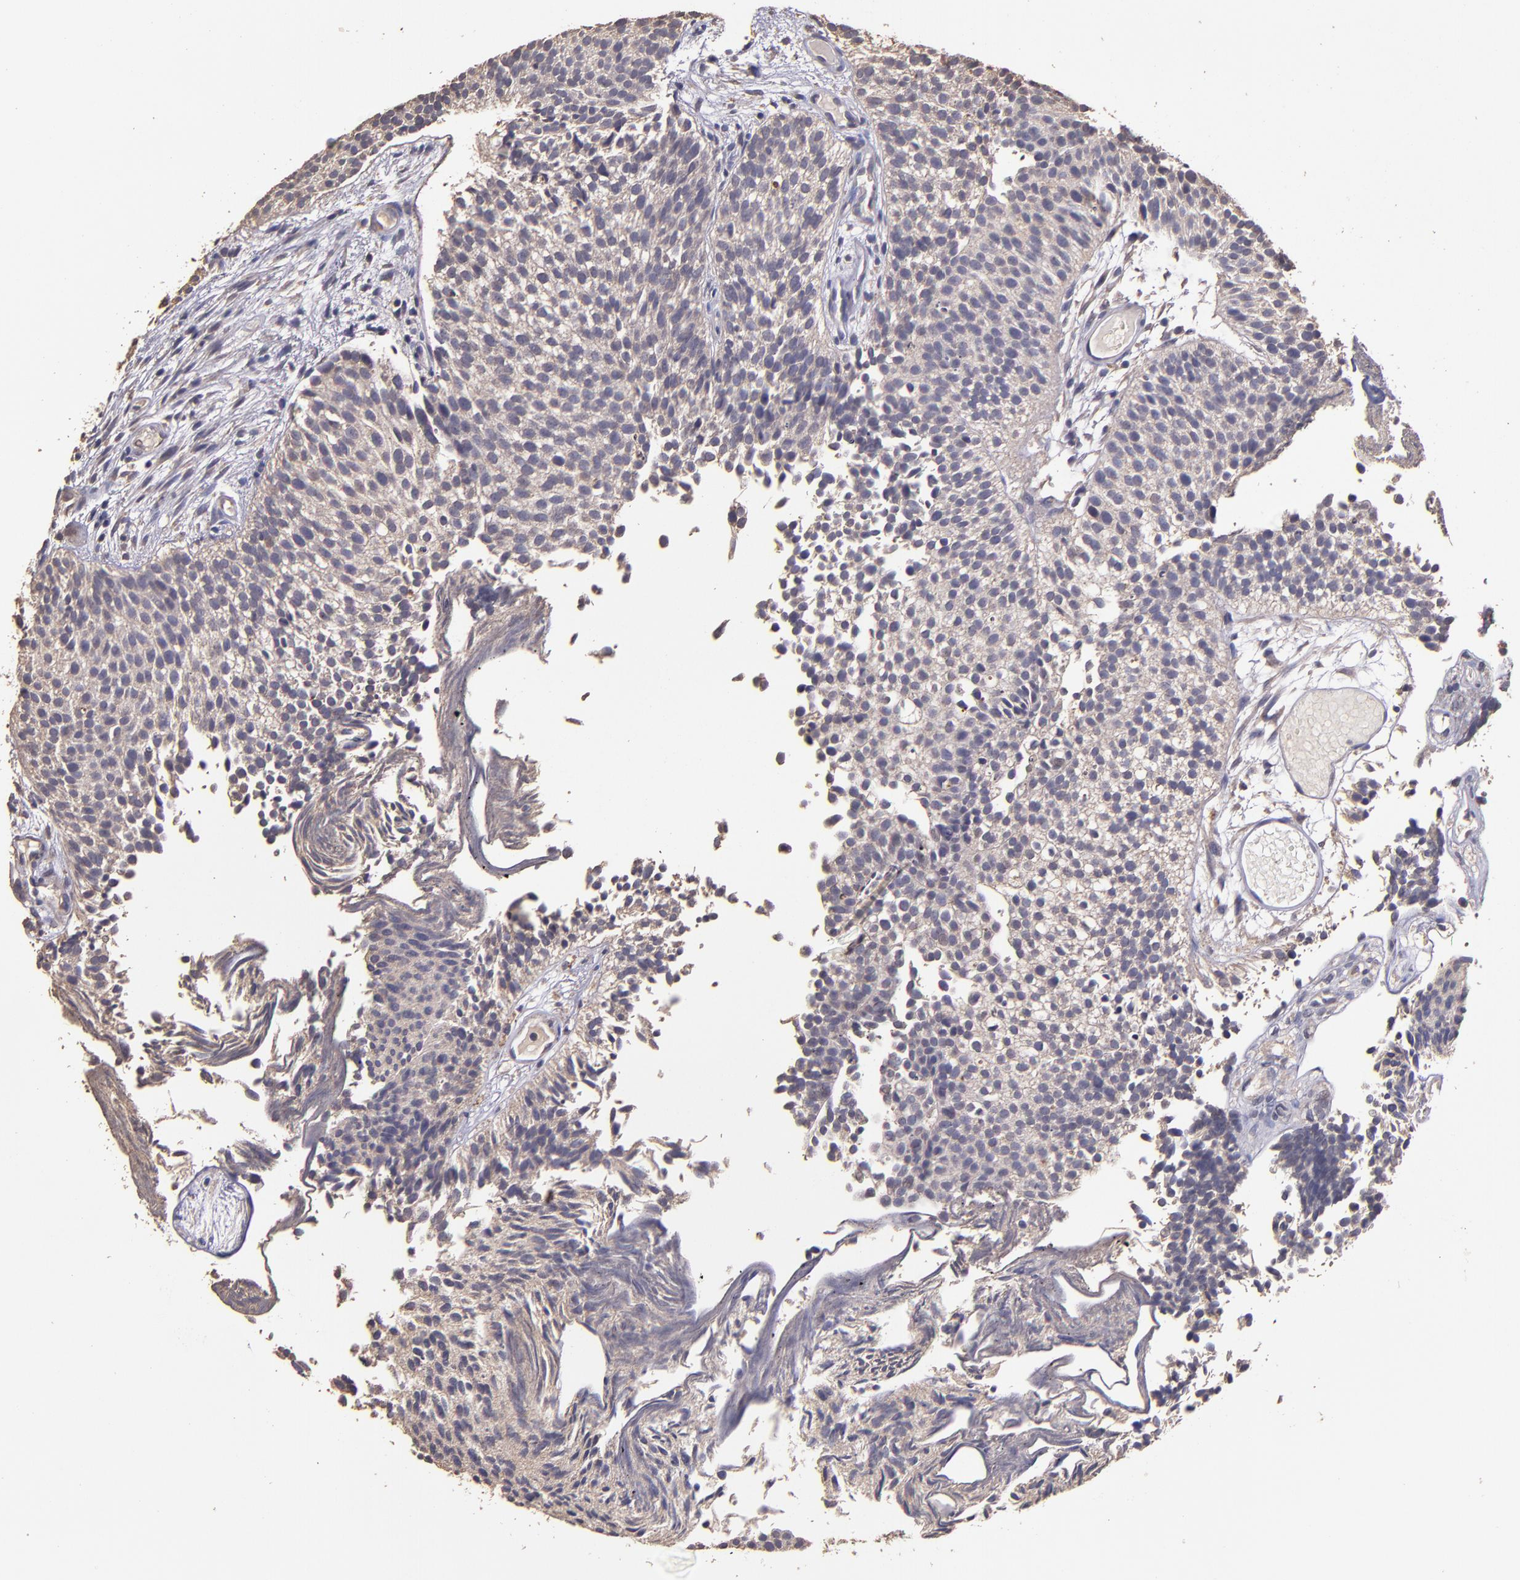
{"staining": {"intensity": "weak", "quantity": ">75%", "location": "cytoplasmic/membranous"}, "tissue": "urothelial cancer", "cell_type": "Tumor cells", "image_type": "cancer", "snomed": [{"axis": "morphology", "description": "Urothelial carcinoma, Low grade"}, {"axis": "topography", "description": "Urinary bladder"}], "caption": "Immunohistochemistry micrograph of neoplastic tissue: human urothelial cancer stained using IHC demonstrates low levels of weak protein expression localized specifically in the cytoplasmic/membranous of tumor cells, appearing as a cytoplasmic/membranous brown color.", "gene": "HECTD1", "patient": {"sex": "male", "age": 84}}